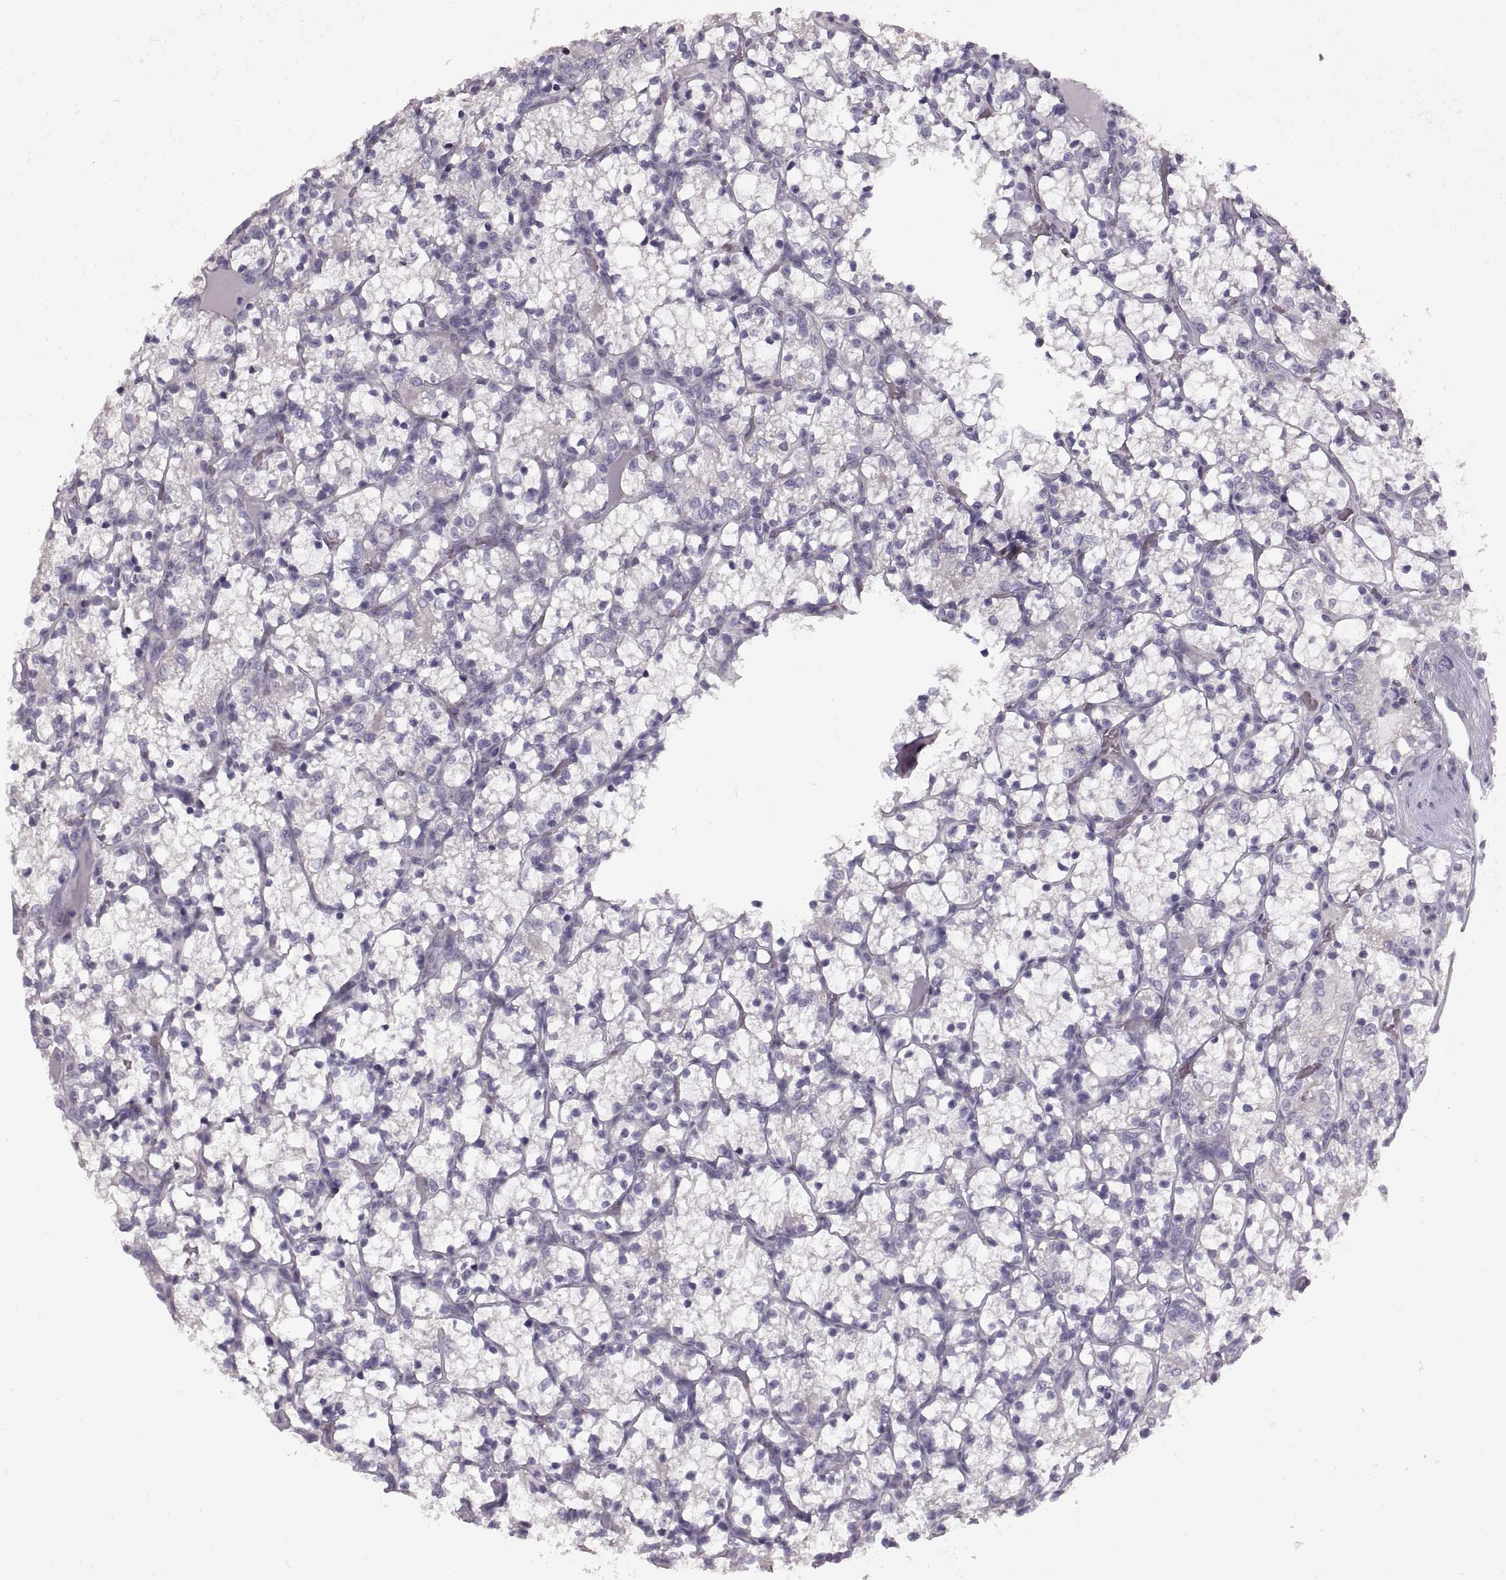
{"staining": {"intensity": "negative", "quantity": "none", "location": "none"}, "tissue": "renal cancer", "cell_type": "Tumor cells", "image_type": "cancer", "snomed": [{"axis": "morphology", "description": "Adenocarcinoma, NOS"}, {"axis": "topography", "description": "Kidney"}], "caption": "The image reveals no staining of tumor cells in adenocarcinoma (renal). (DAB (3,3'-diaminobenzidine) immunohistochemistry with hematoxylin counter stain).", "gene": "PRSS54", "patient": {"sex": "female", "age": 69}}